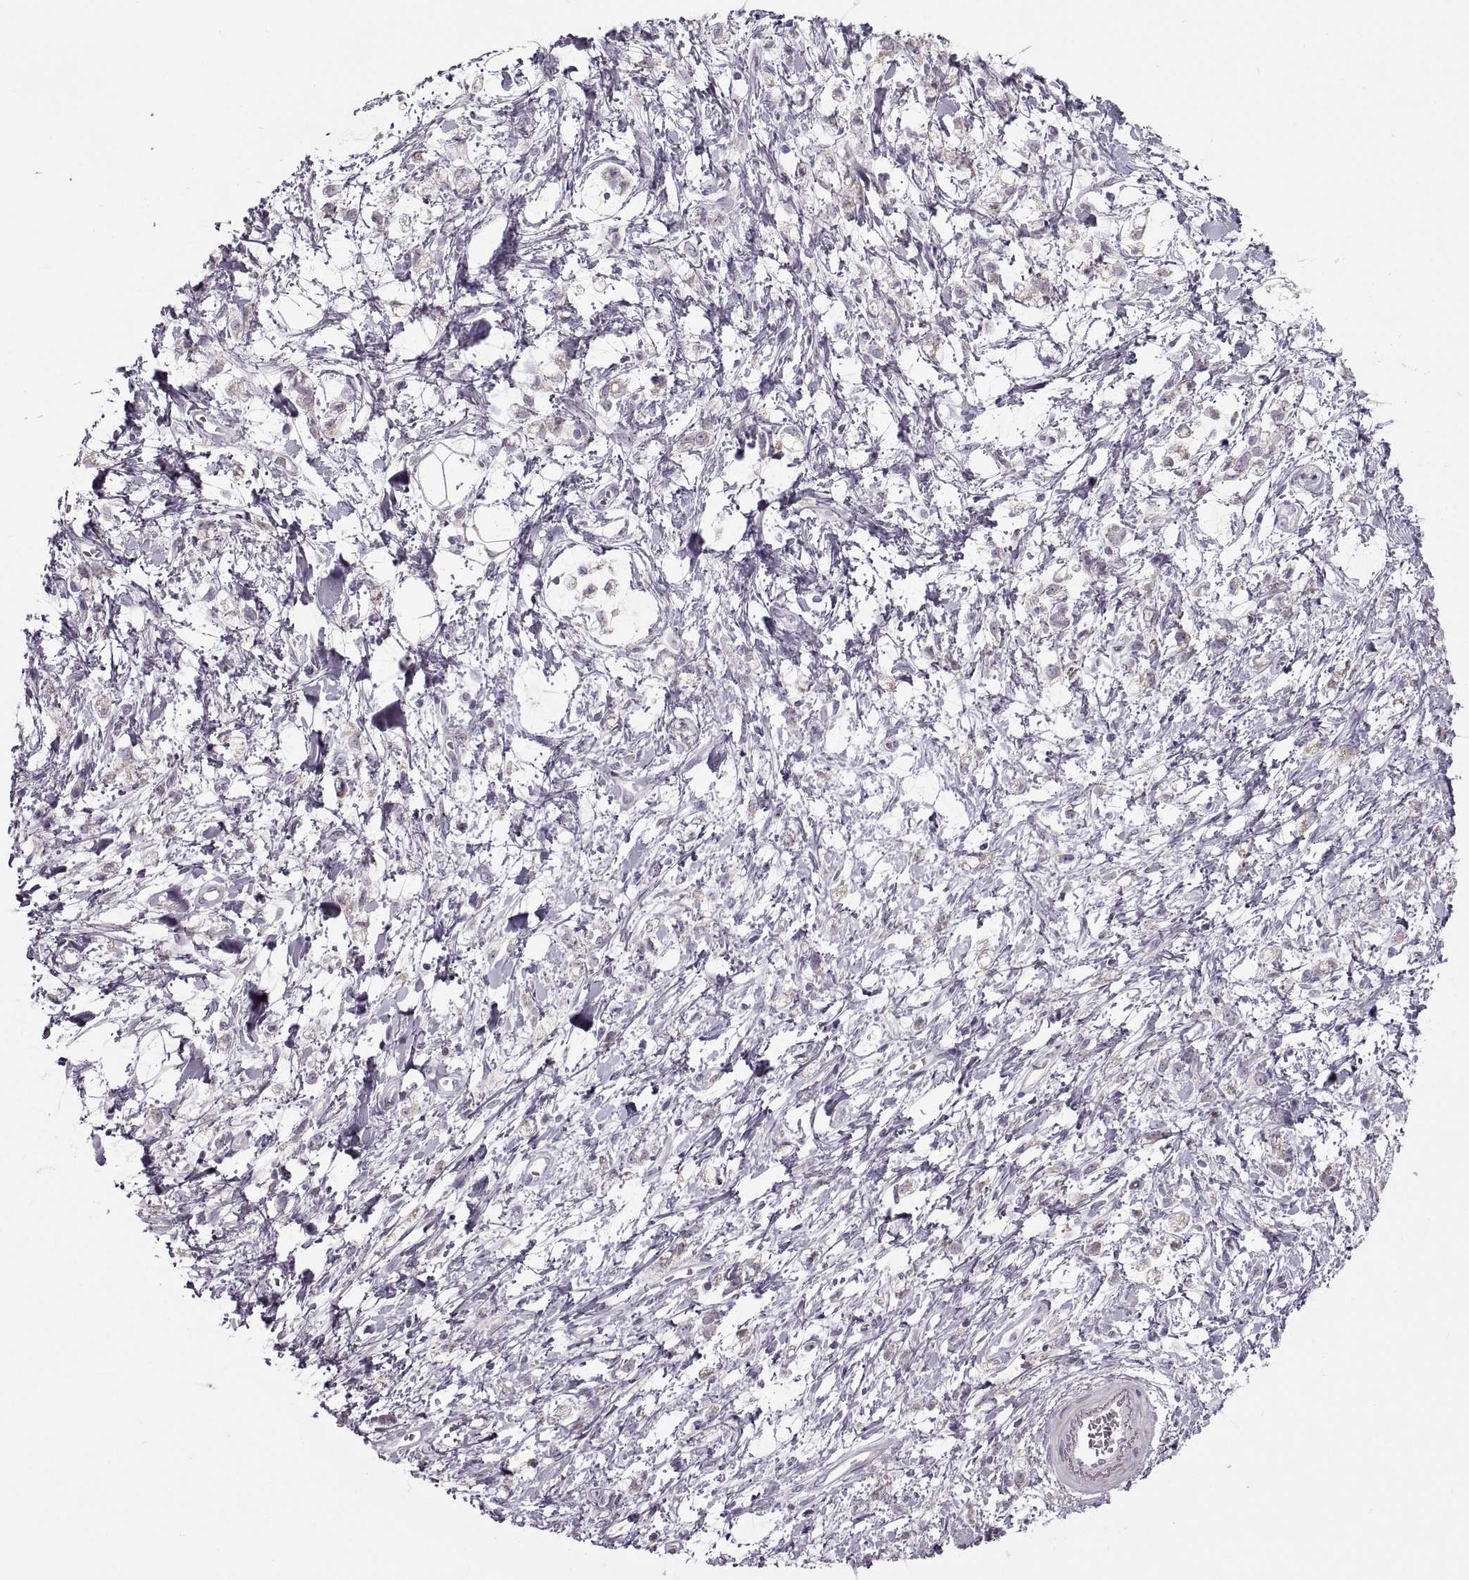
{"staining": {"intensity": "weak", "quantity": ">75%", "location": "cytoplasmic/membranous"}, "tissue": "stomach cancer", "cell_type": "Tumor cells", "image_type": "cancer", "snomed": [{"axis": "morphology", "description": "Adenocarcinoma, NOS"}, {"axis": "topography", "description": "Stomach"}], "caption": "Tumor cells exhibit low levels of weak cytoplasmic/membranous positivity in approximately >75% of cells in adenocarcinoma (stomach).", "gene": "PIERCE1", "patient": {"sex": "female", "age": 60}}